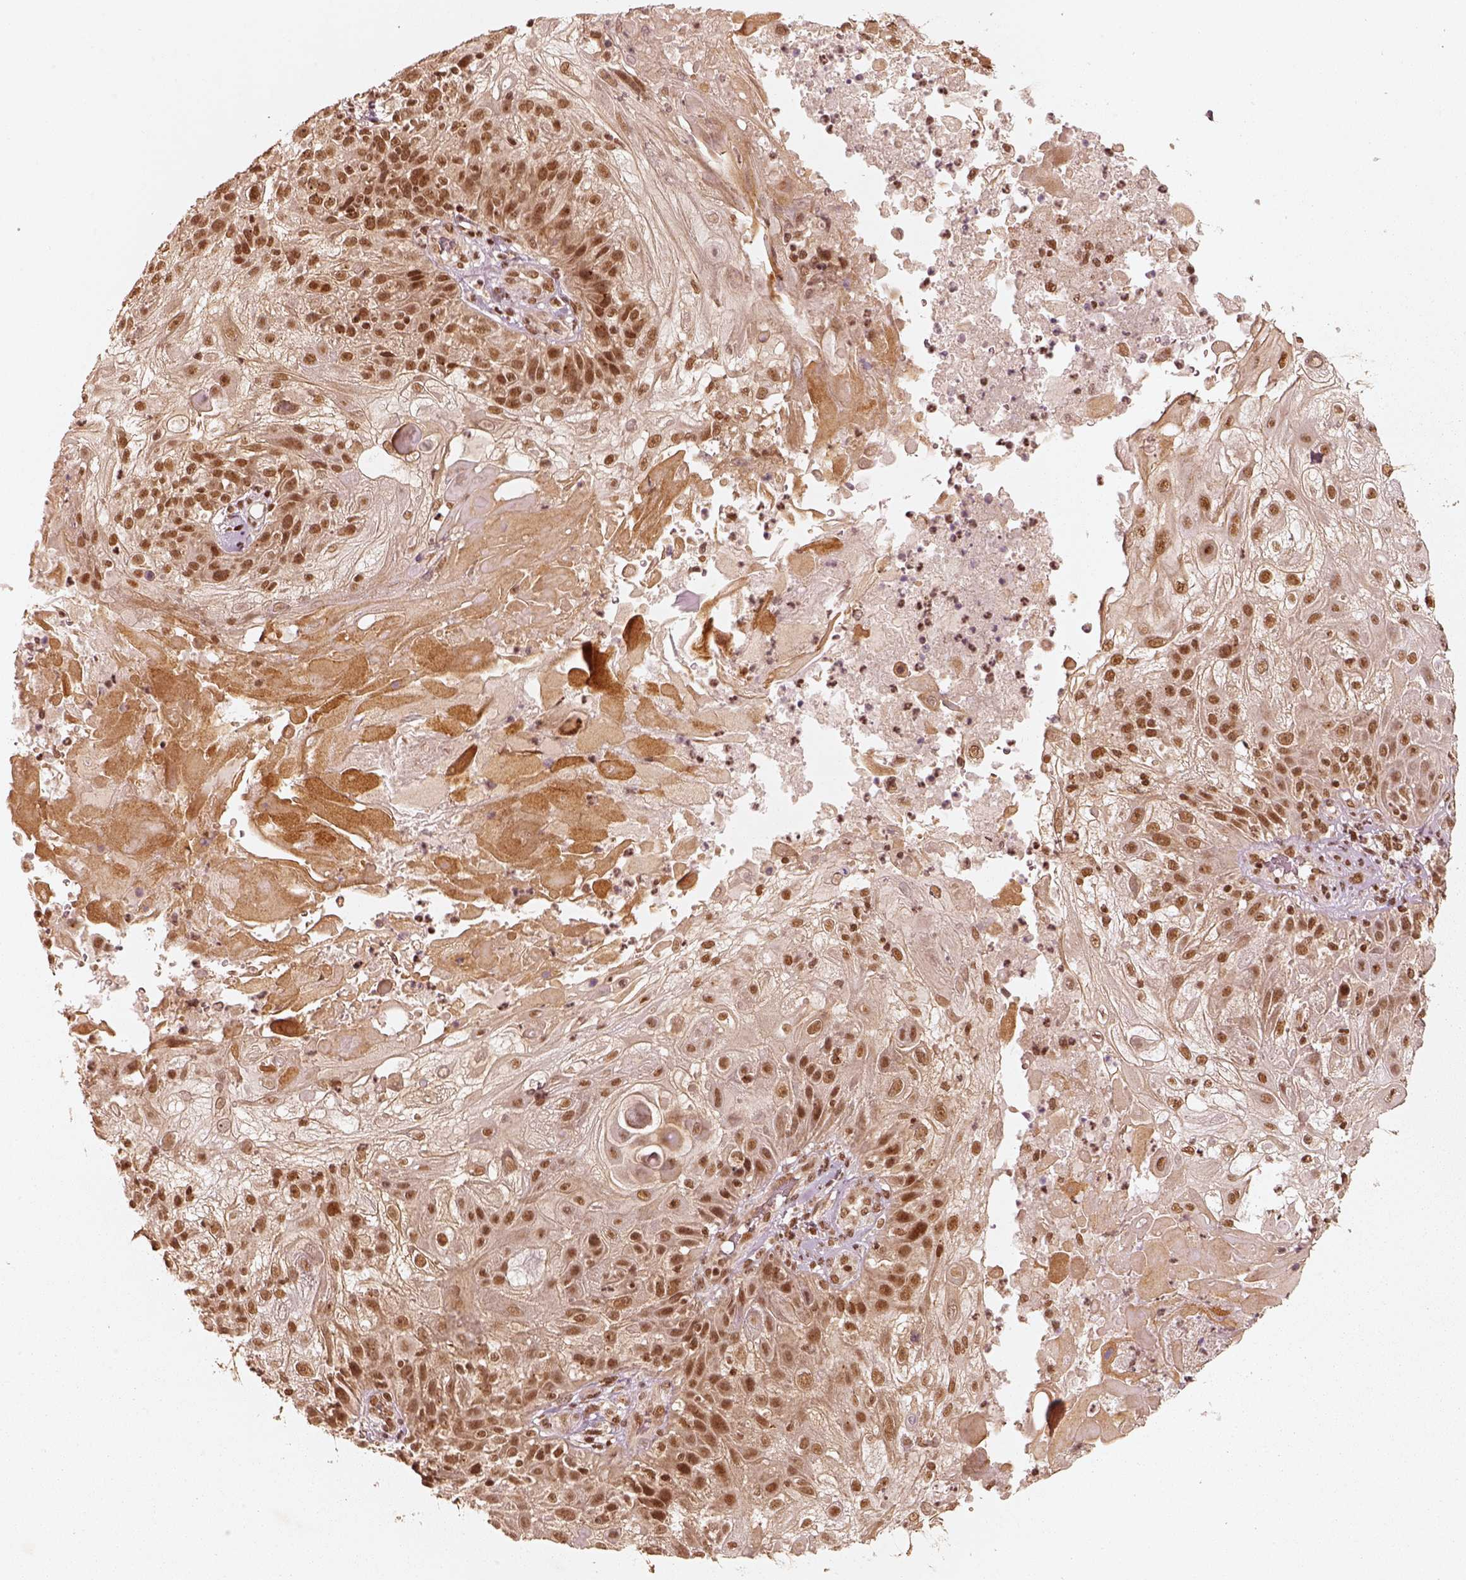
{"staining": {"intensity": "strong", "quantity": ">75%", "location": "nuclear"}, "tissue": "skin cancer", "cell_type": "Tumor cells", "image_type": "cancer", "snomed": [{"axis": "morphology", "description": "Normal tissue, NOS"}, {"axis": "morphology", "description": "Squamous cell carcinoma, NOS"}, {"axis": "topography", "description": "Skin"}], "caption": "A brown stain highlights strong nuclear expression of a protein in squamous cell carcinoma (skin) tumor cells. (IHC, brightfield microscopy, high magnification).", "gene": "GMEB2", "patient": {"sex": "female", "age": 83}}